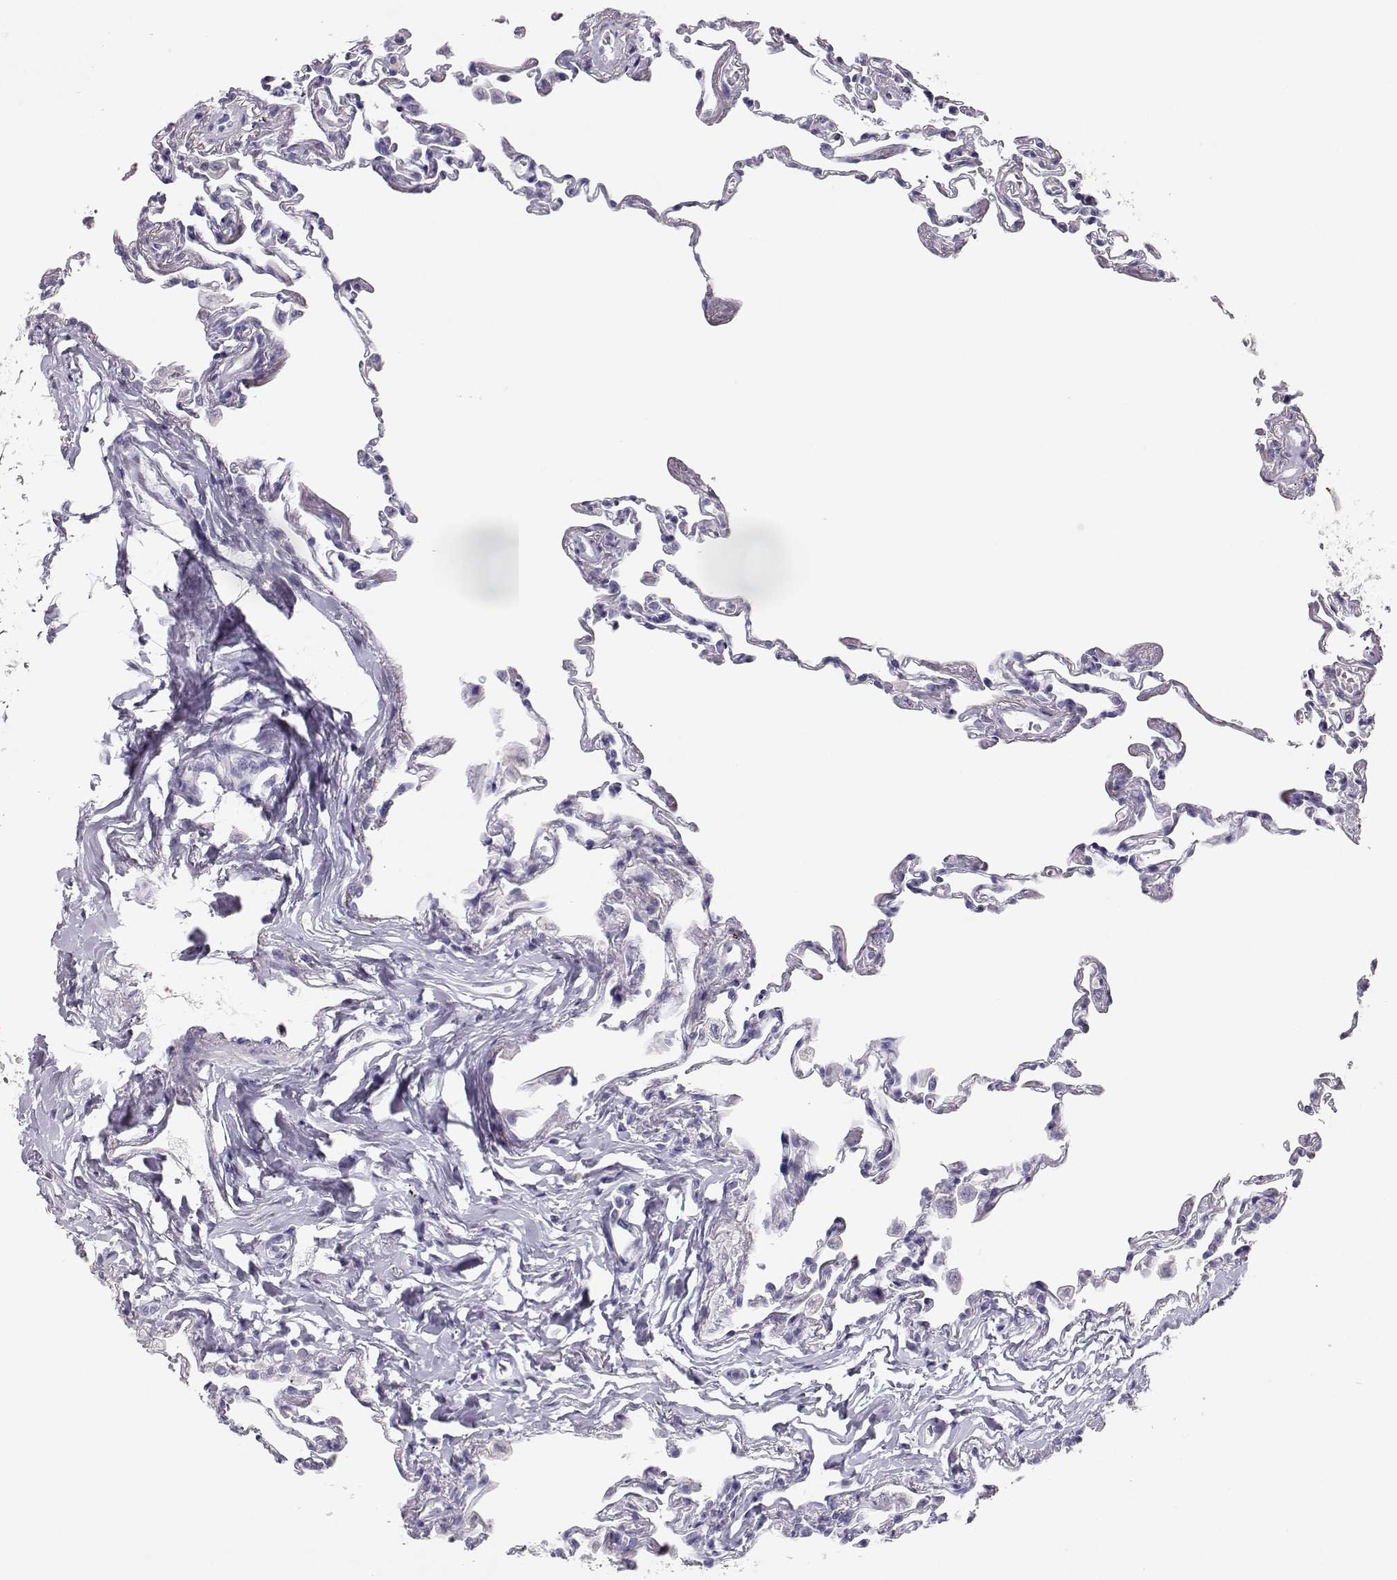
{"staining": {"intensity": "negative", "quantity": "none", "location": "none"}, "tissue": "lung", "cell_type": "Alveolar cells", "image_type": "normal", "snomed": [{"axis": "morphology", "description": "Normal tissue, NOS"}, {"axis": "topography", "description": "Lung"}], "caption": "Human lung stained for a protein using immunohistochemistry (IHC) exhibits no staining in alveolar cells.", "gene": "LEPR", "patient": {"sex": "female", "age": 57}}